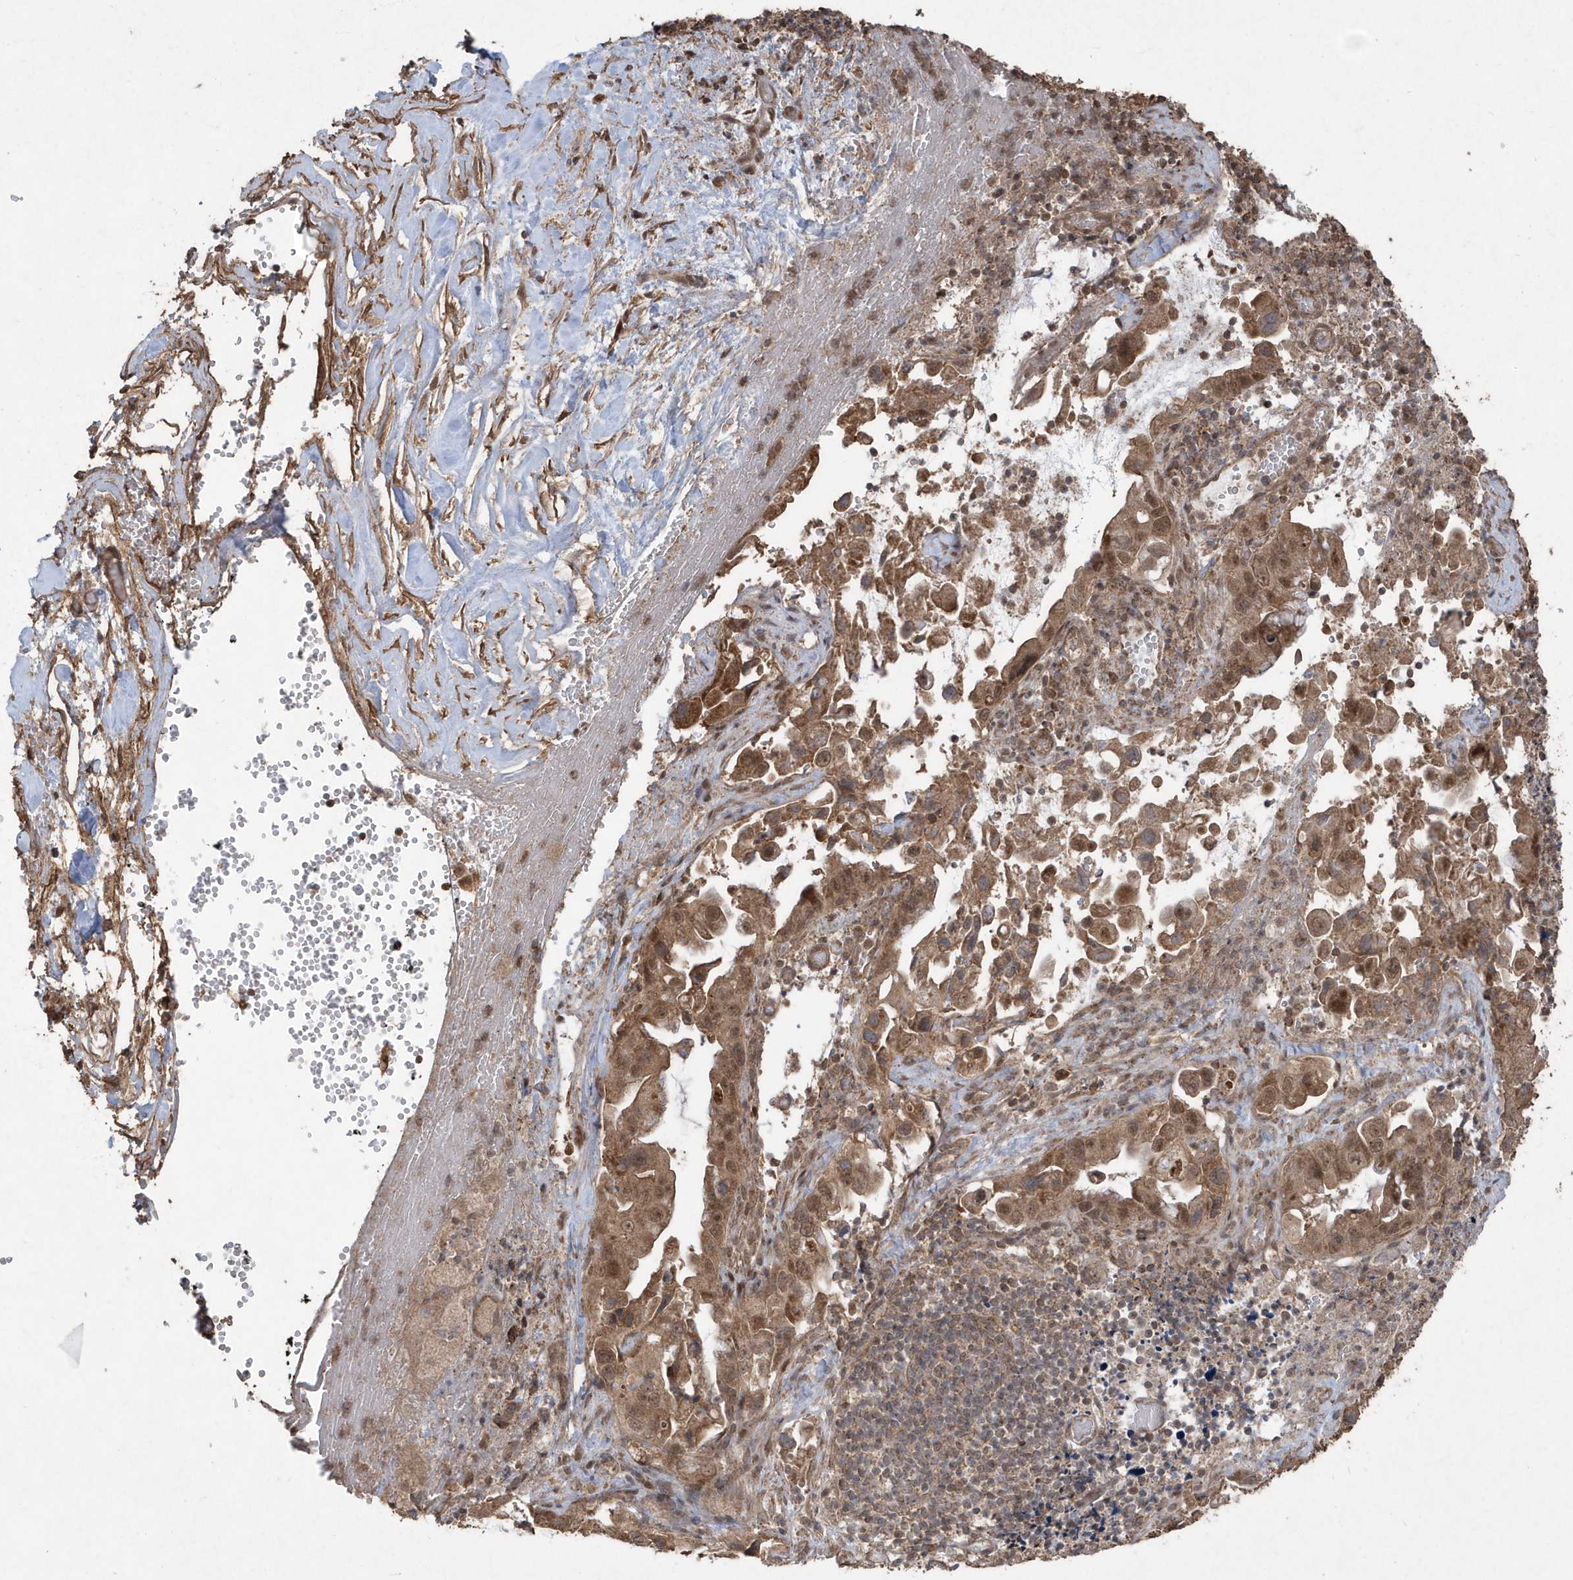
{"staining": {"intensity": "moderate", "quantity": ">75%", "location": "cytoplasmic/membranous,nuclear"}, "tissue": "pancreatic cancer", "cell_type": "Tumor cells", "image_type": "cancer", "snomed": [{"axis": "morphology", "description": "Inflammation, NOS"}, {"axis": "morphology", "description": "Adenocarcinoma, NOS"}, {"axis": "topography", "description": "Pancreas"}], "caption": "Moderate cytoplasmic/membranous and nuclear protein expression is seen in about >75% of tumor cells in pancreatic adenocarcinoma. (IHC, brightfield microscopy, high magnification).", "gene": "PAXBP1", "patient": {"sex": "female", "age": 56}}